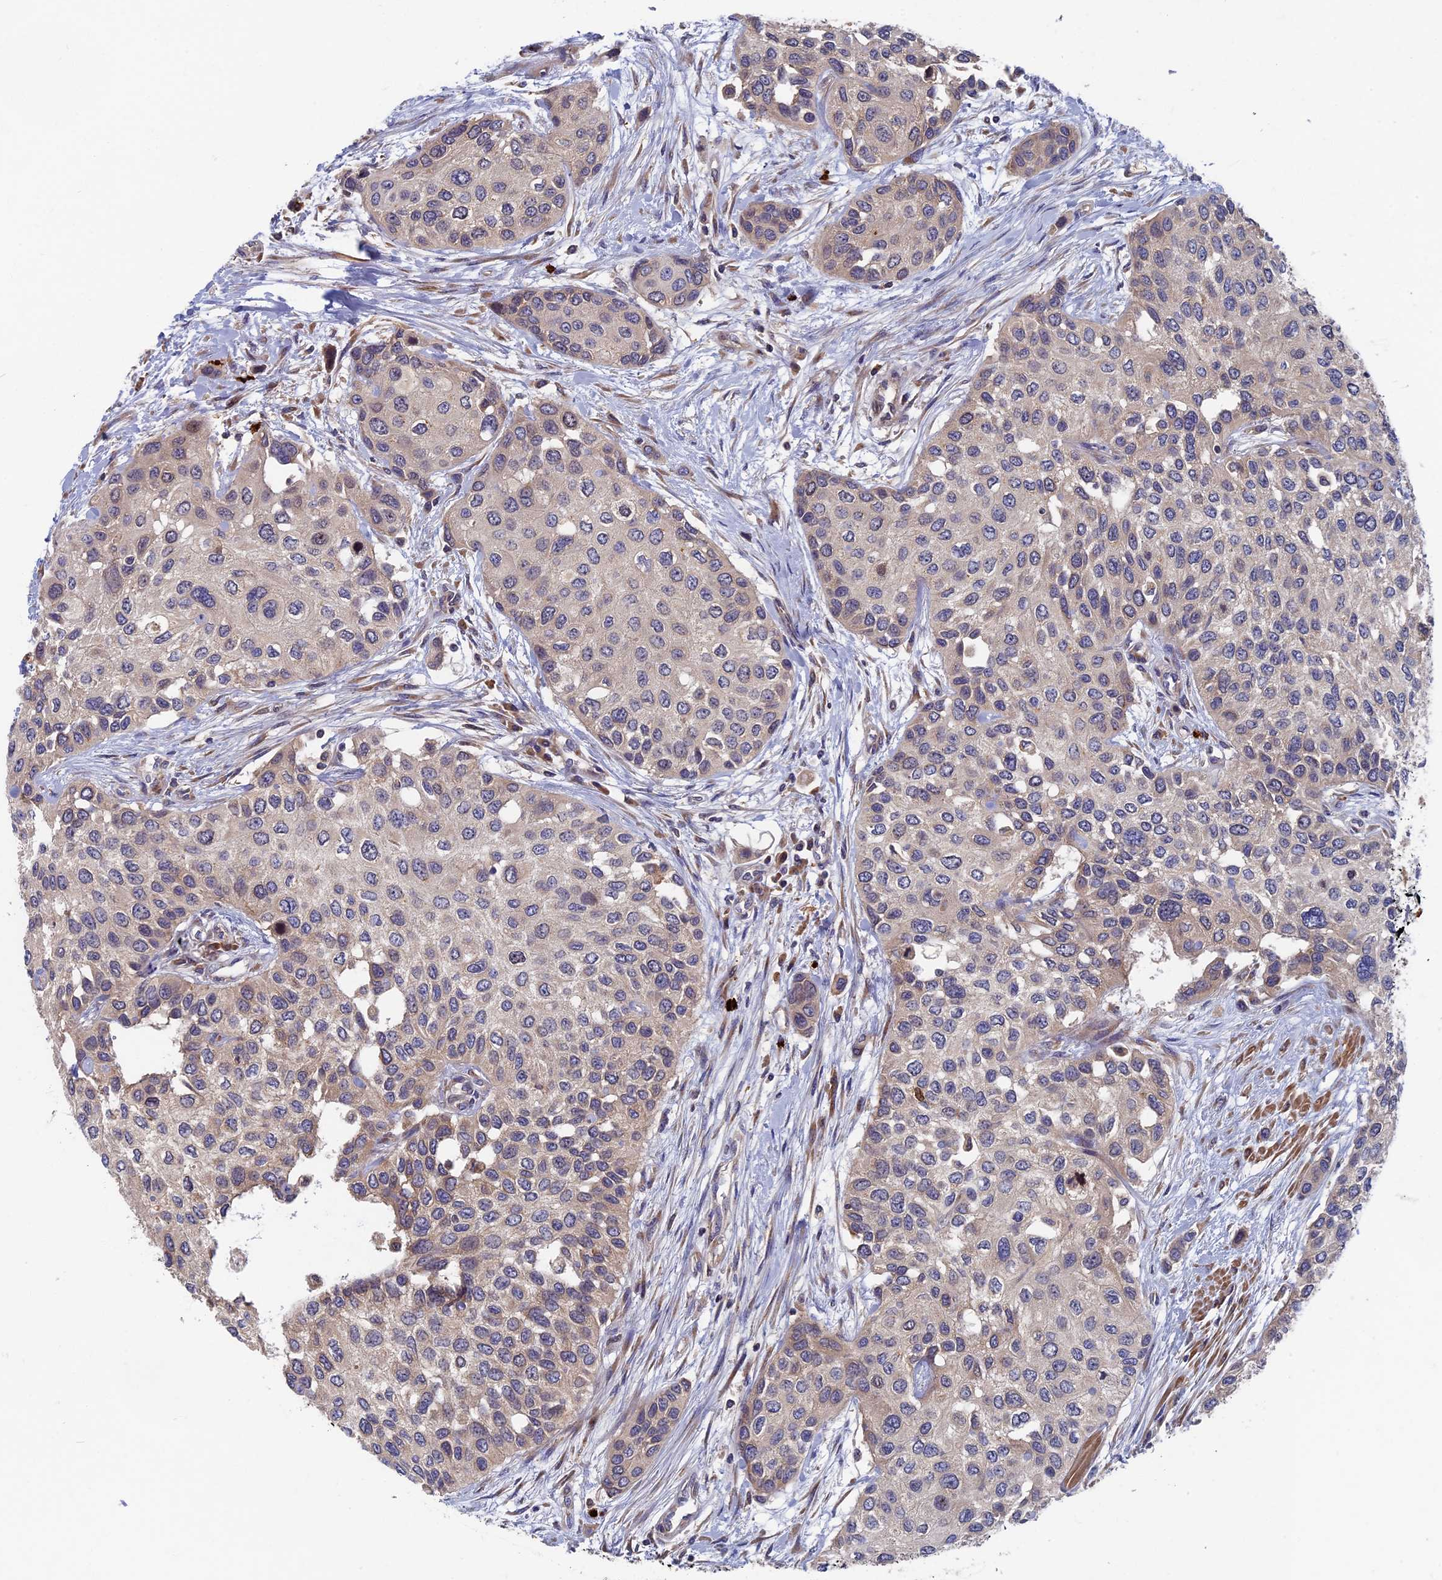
{"staining": {"intensity": "weak", "quantity": "<25%", "location": "cytoplasmic/membranous"}, "tissue": "urothelial cancer", "cell_type": "Tumor cells", "image_type": "cancer", "snomed": [{"axis": "morphology", "description": "Normal tissue, NOS"}, {"axis": "morphology", "description": "Urothelial carcinoma, High grade"}, {"axis": "topography", "description": "Vascular tissue"}, {"axis": "topography", "description": "Urinary bladder"}], "caption": "High magnification brightfield microscopy of high-grade urothelial carcinoma stained with DAB (3,3'-diaminobenzidine) (brown) and counterstained with hematoxylin (blue): tumor cells show no significant expression.", "gene": "TNK2", "patient": {"sex": "female", "age": 56}}